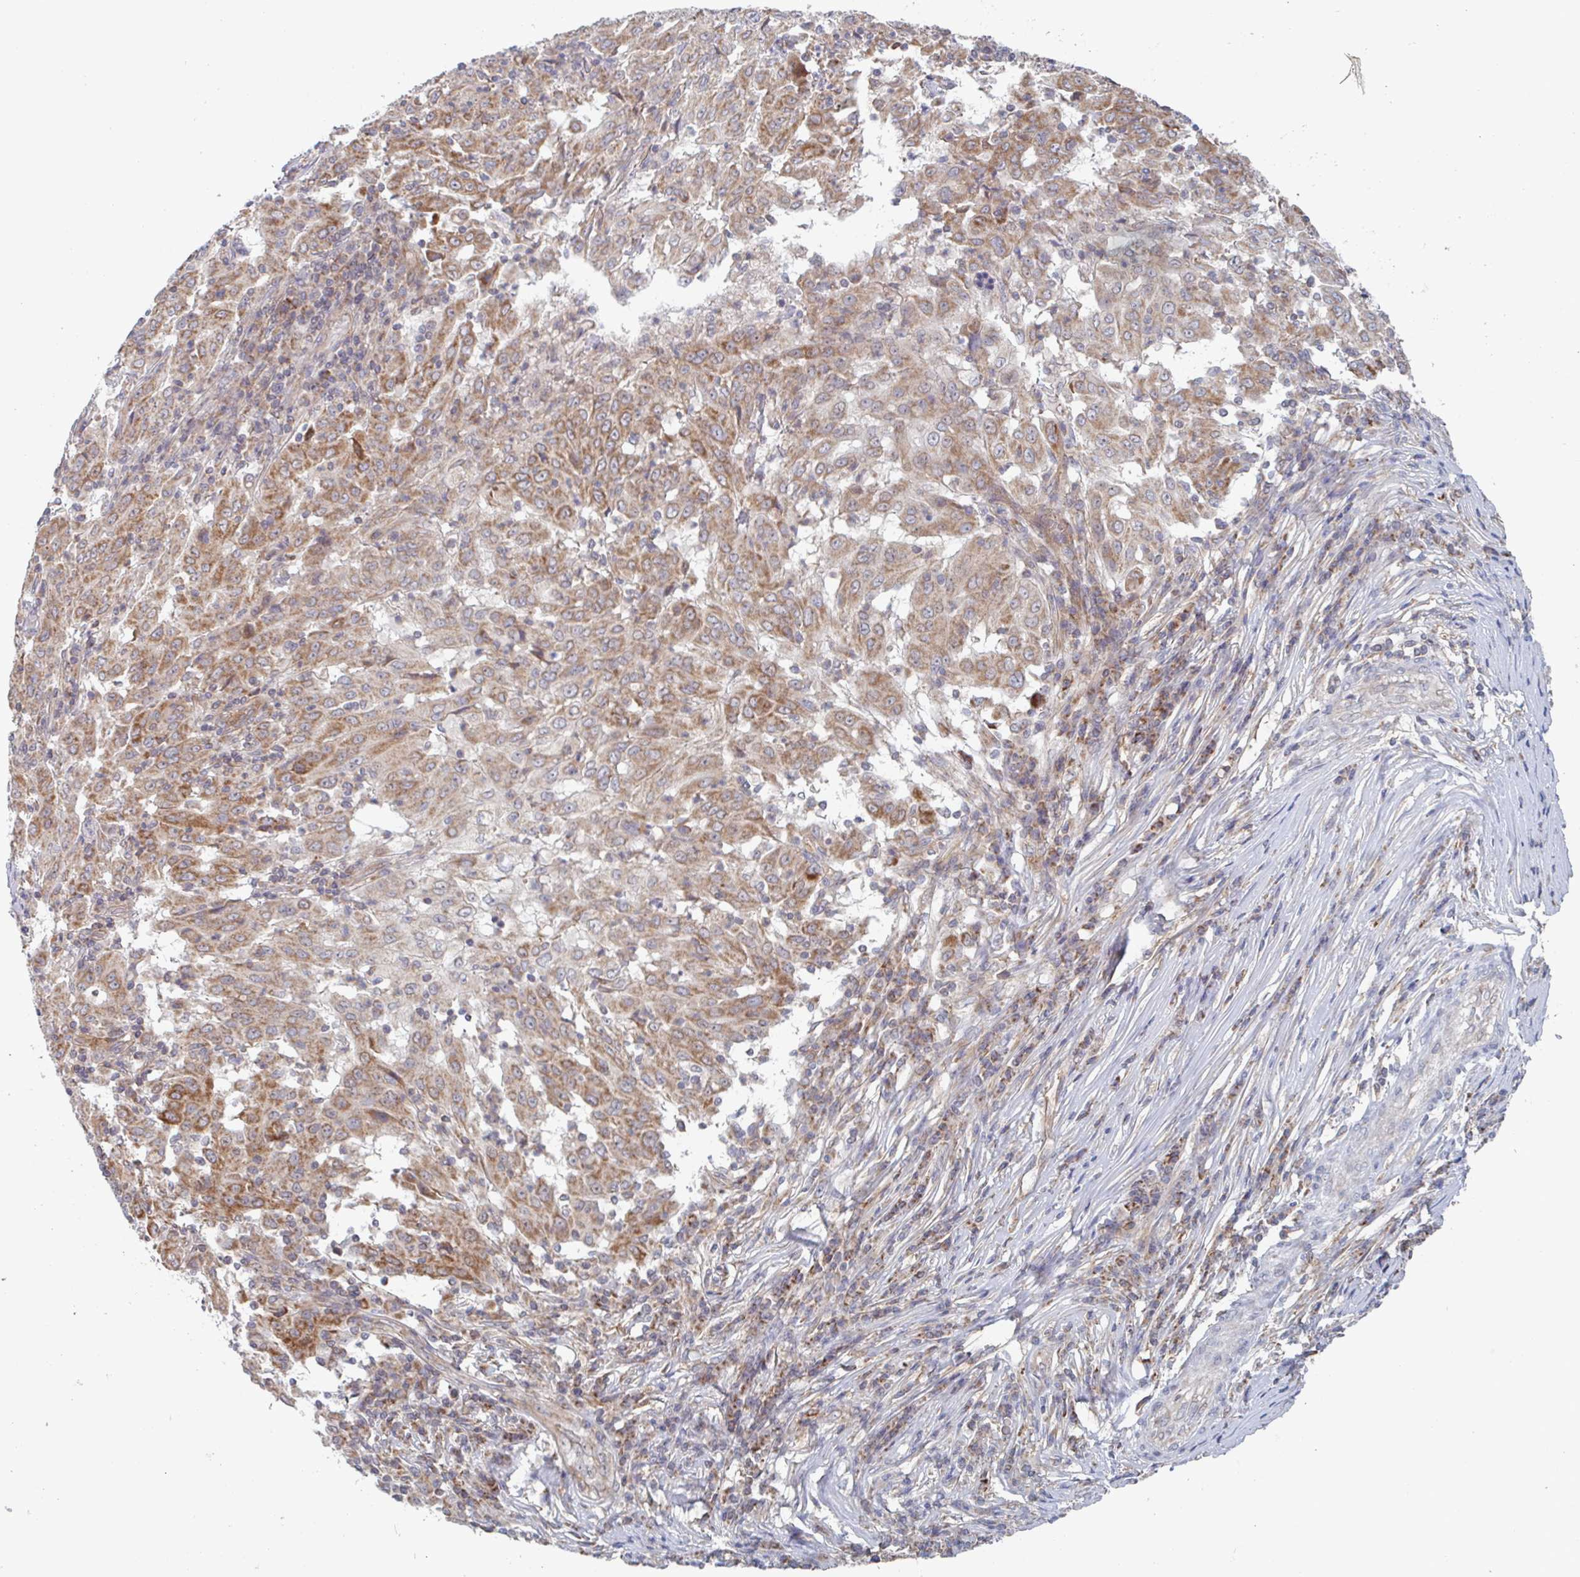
{"staining": {"intensity": "moderate", "quantity": ">75%", "location": "cytoplasmic/membranous"}, "tissue": "pancreatic cancer", "cell_type": "Tumor cells", "image_type": "cancer", "snomed": [{"axis": "morphology", "description": "Adenocarcinoma, NOS"}, {"axis": "topography", "description": "Pancreas"}], "caption": "Pancreatic cancer stained with IHC exhibits moderate cytoplasmic/membranous positivity in about >75% of tumor cells. The protein is stained brown, and the nuclei are stained in blue (DAB IHC with brightfield microscopy, high magnification).", "gene": "SURF1", "patient": {"sex": "male", "age": 63}}